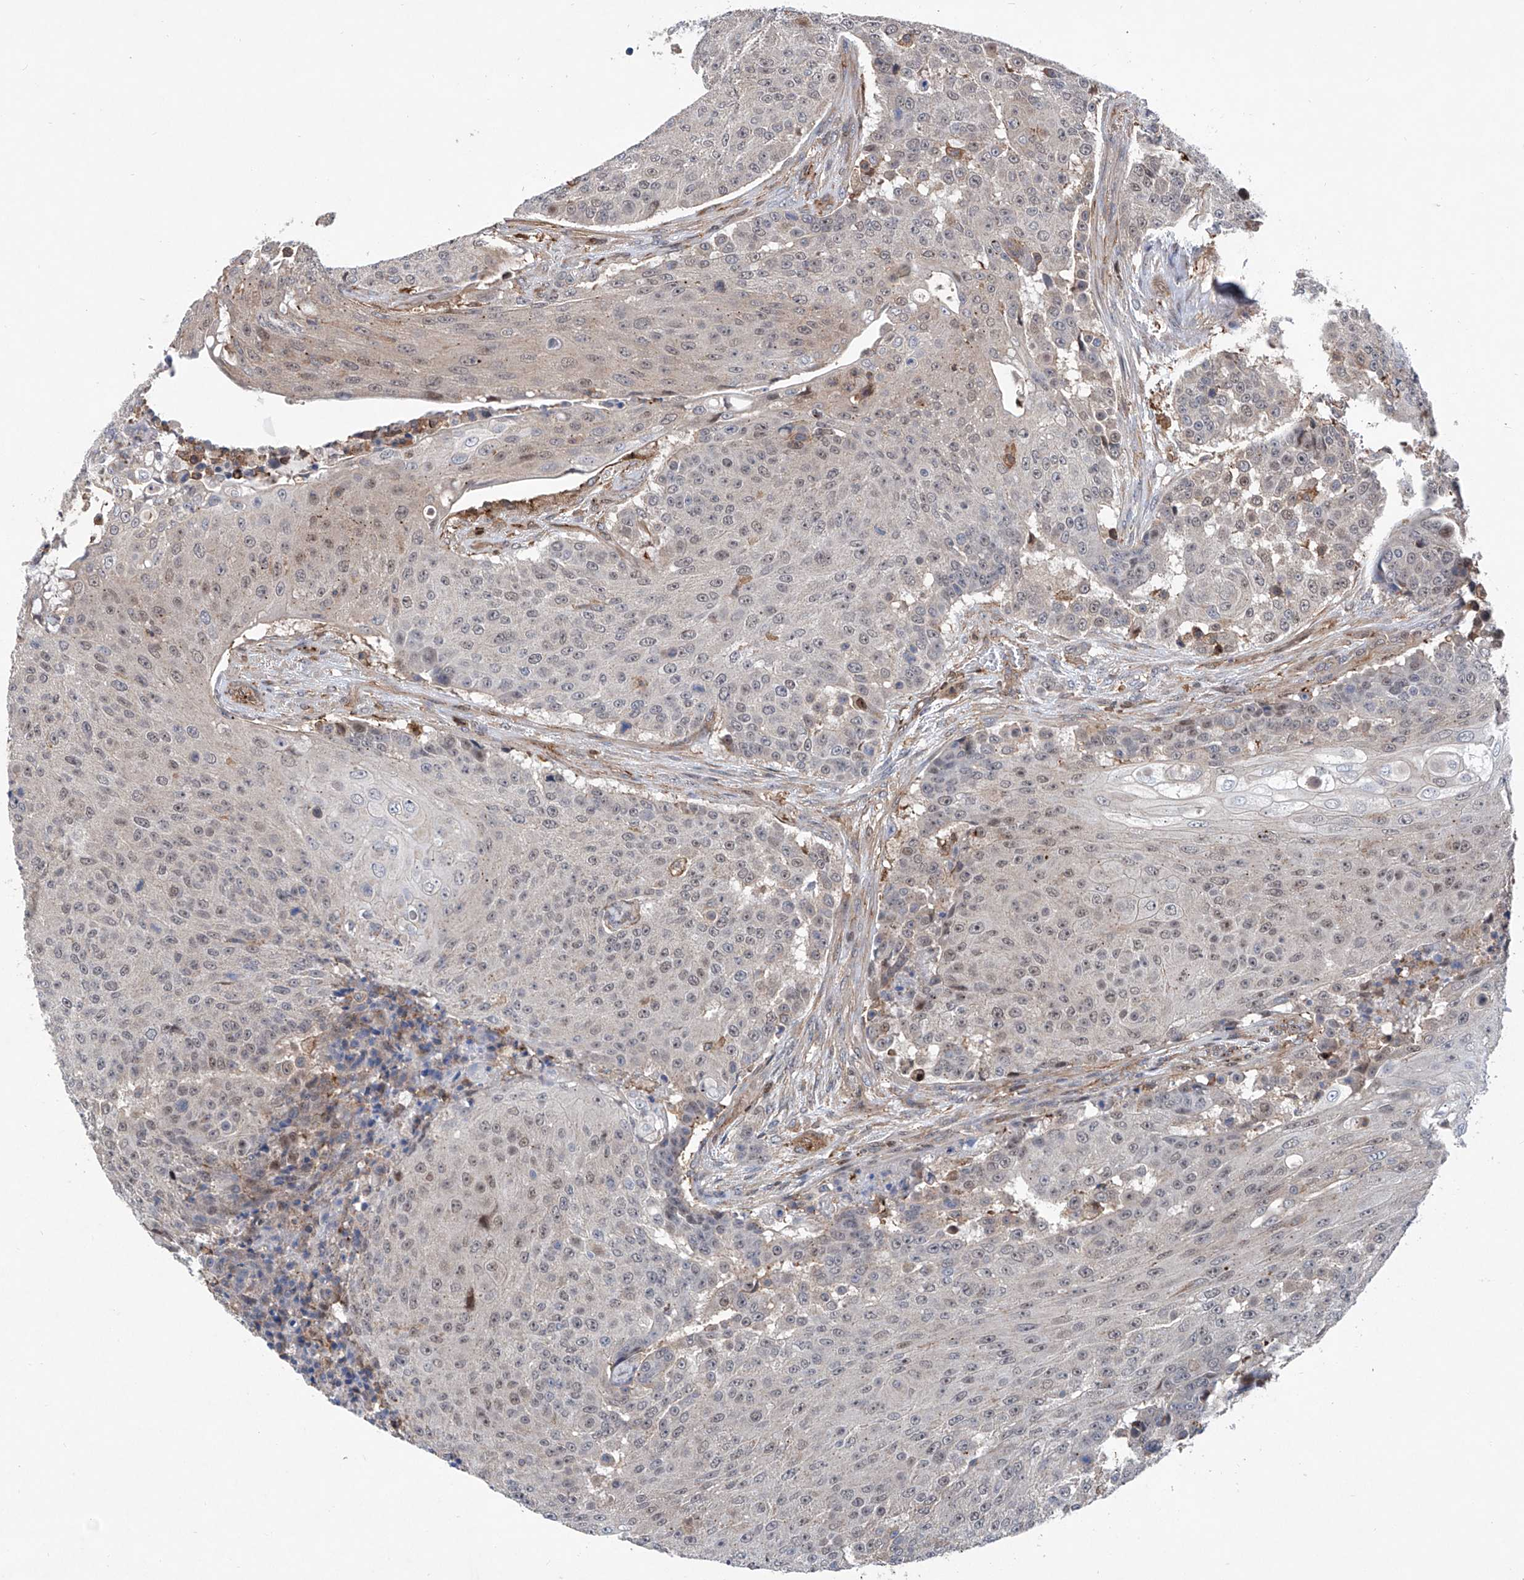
{"staining": {"intensity": "weak", "quantity": ">75%", "location": "nuclear"}, "tissue": "urothelial cancer", "cell_type": "Tumor cells", "image_type": "cancer", "snomed": [{"axis": "morphology", "description": "Urothelial carcinoma, High grade"}, {"axis": "topography", "description": "Urinary bladder"}], "caption": "Weak nuclear protein positivity is present in about >75% of tumor cells in urothelial cancer.", "gene": "NT5C3A", "patient": {"sex": "female", "age": 63}}